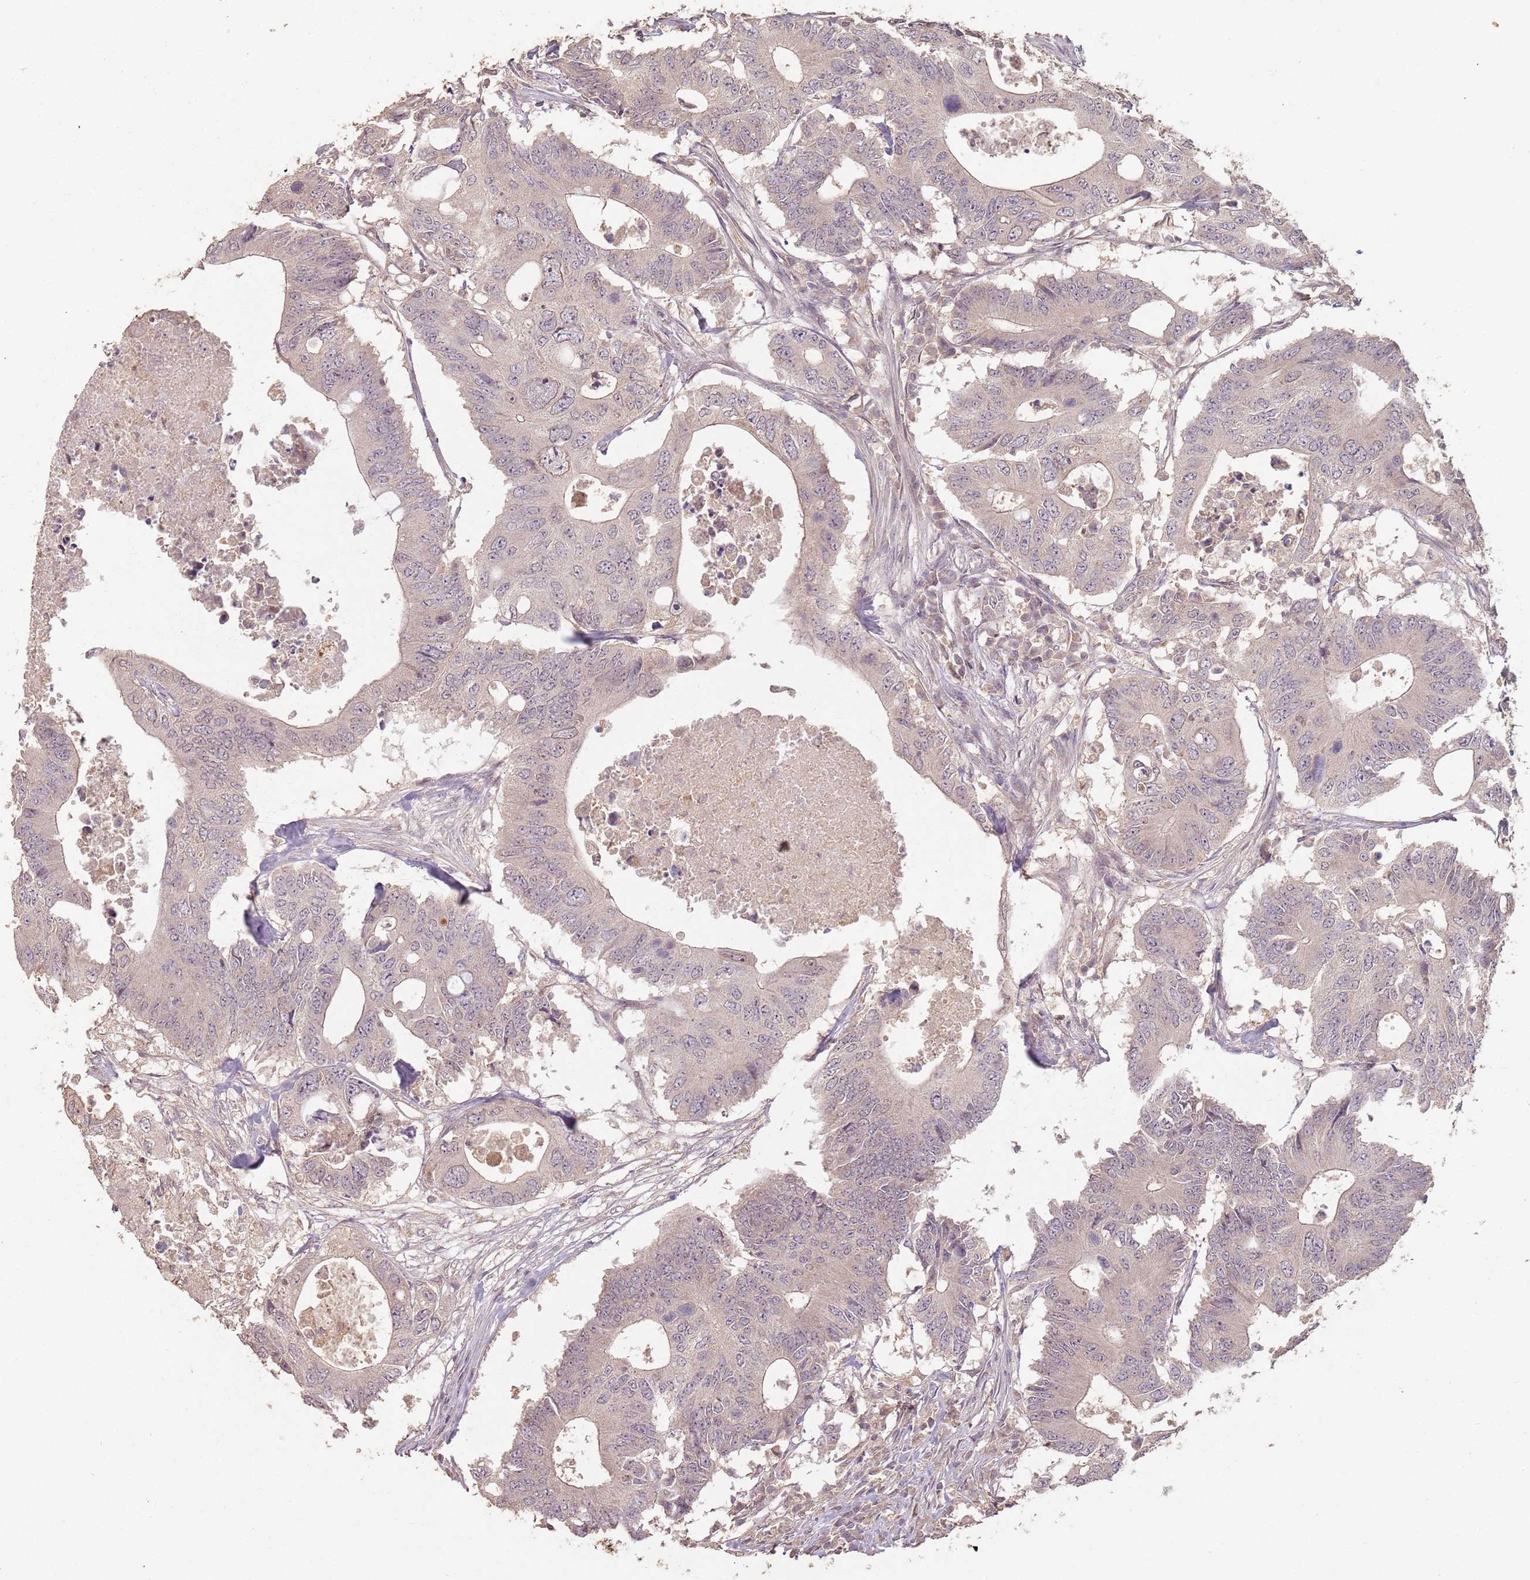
{"staining": {"intensity": "weak", "quantity": ">75%", "location": "cytoplasmic/membranous"}, "tissue": "colorectal cancer", "cell_type": "Tumor cells", "image_type": "cancer", "snomed": [{"axis": "morphology", "description": "Adenocarcinoma, NOS"}, {"axis": "topography", "description": "Colon"}], "caption": "This photomicrograph displays IHC staining of adenocarcinoma (colorectal), with low weak cytoplasmic/membranous positivity in about >75% of tumor cells.", "gene": "CCDC168", "patient": {"sex": "male", "age": 71}}